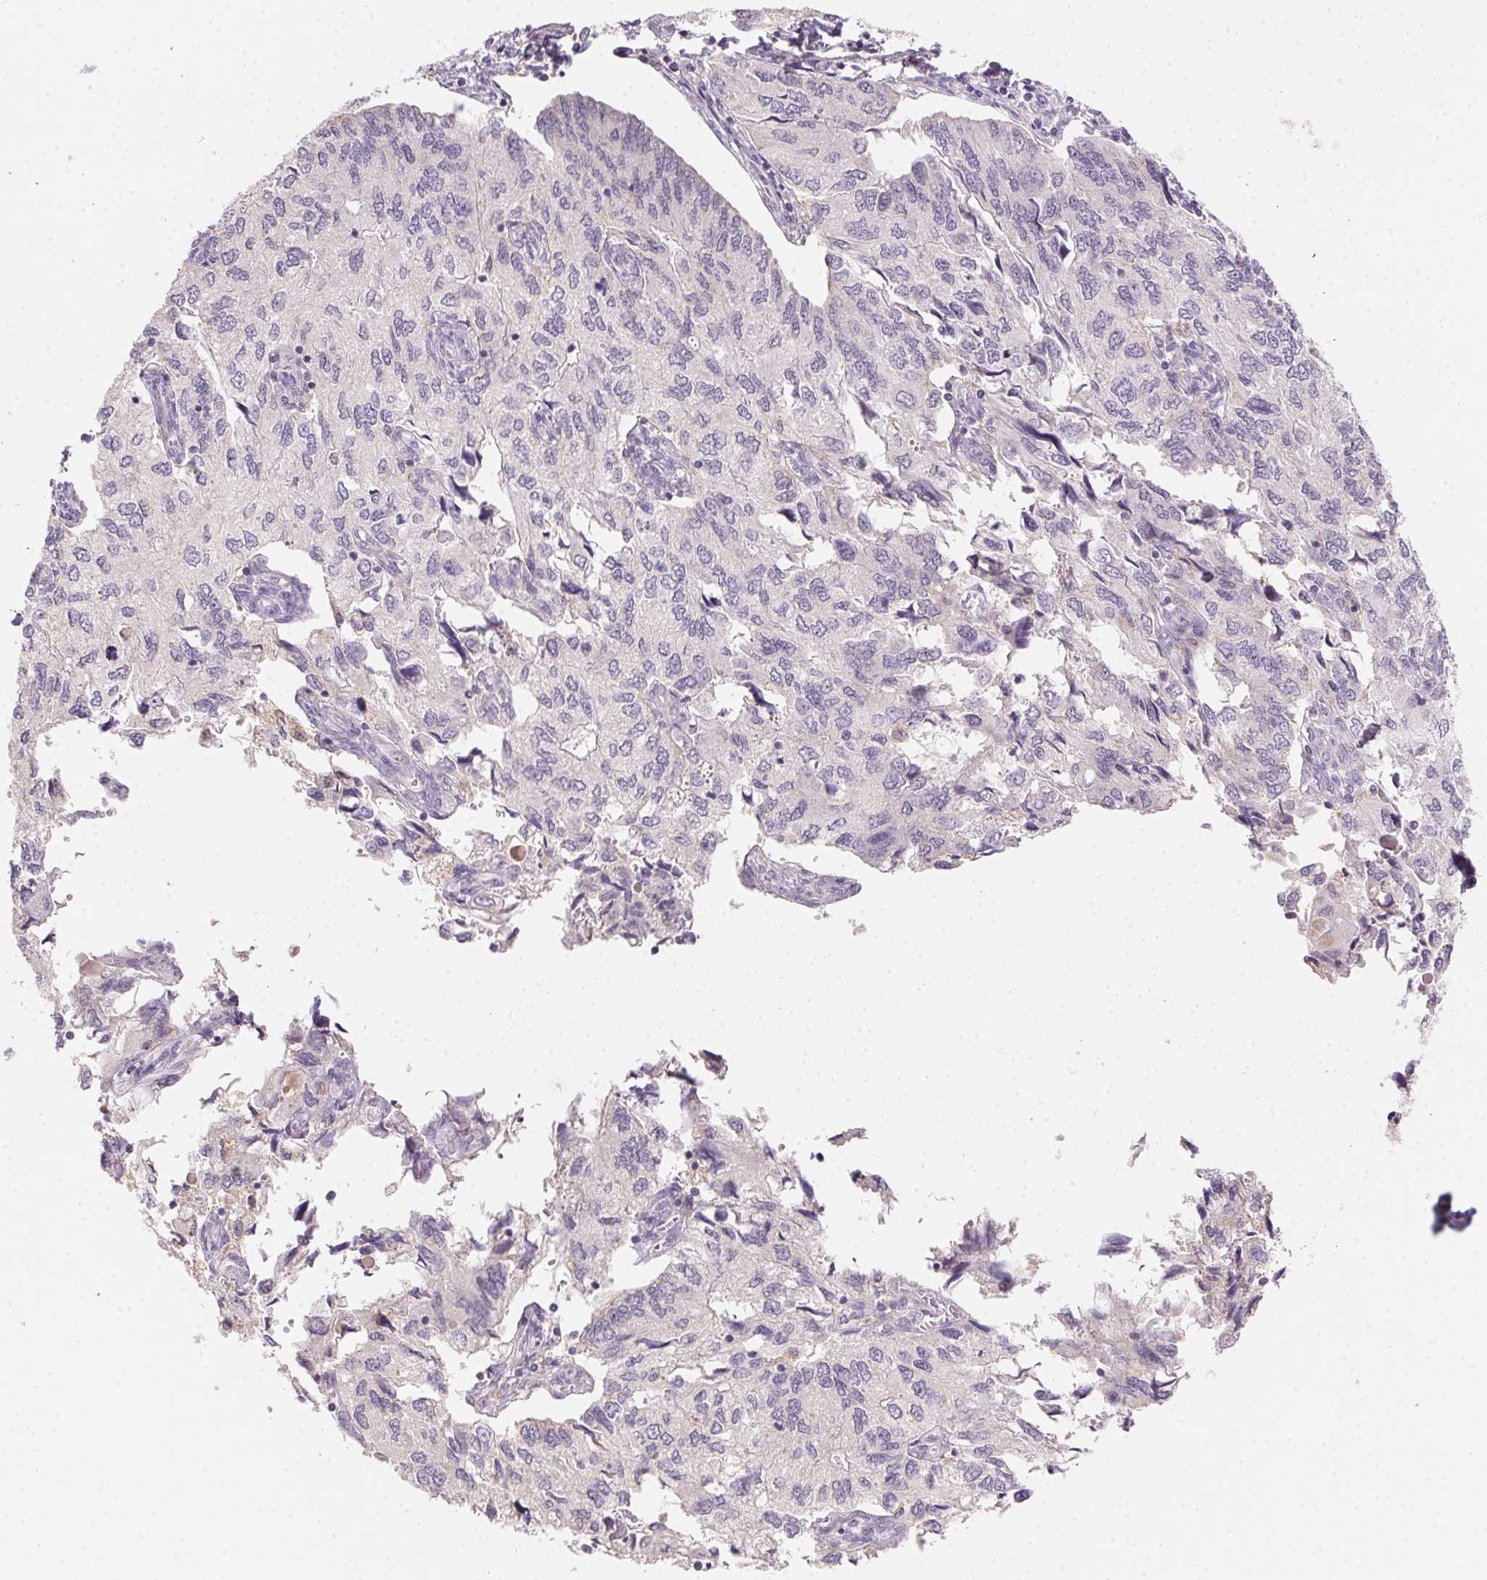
{"staining": {"intensity": "negative", "quantity": "none", "location": "none"}, "tissue": "endometrial cancer", "cell_type": "Tumor cells", "image_type": "cancer", "snomed": [{"axis": "morphology", "description": "Carcinoma, NOS"}, {"axis": "topography", "description": "Uterus"}], "caption": "Protein analysis of endometrial cancer shows no significant positivity in tumor cells.", "gene": "SLC6A18", "patient": {"sex": "female", "age": 76}}